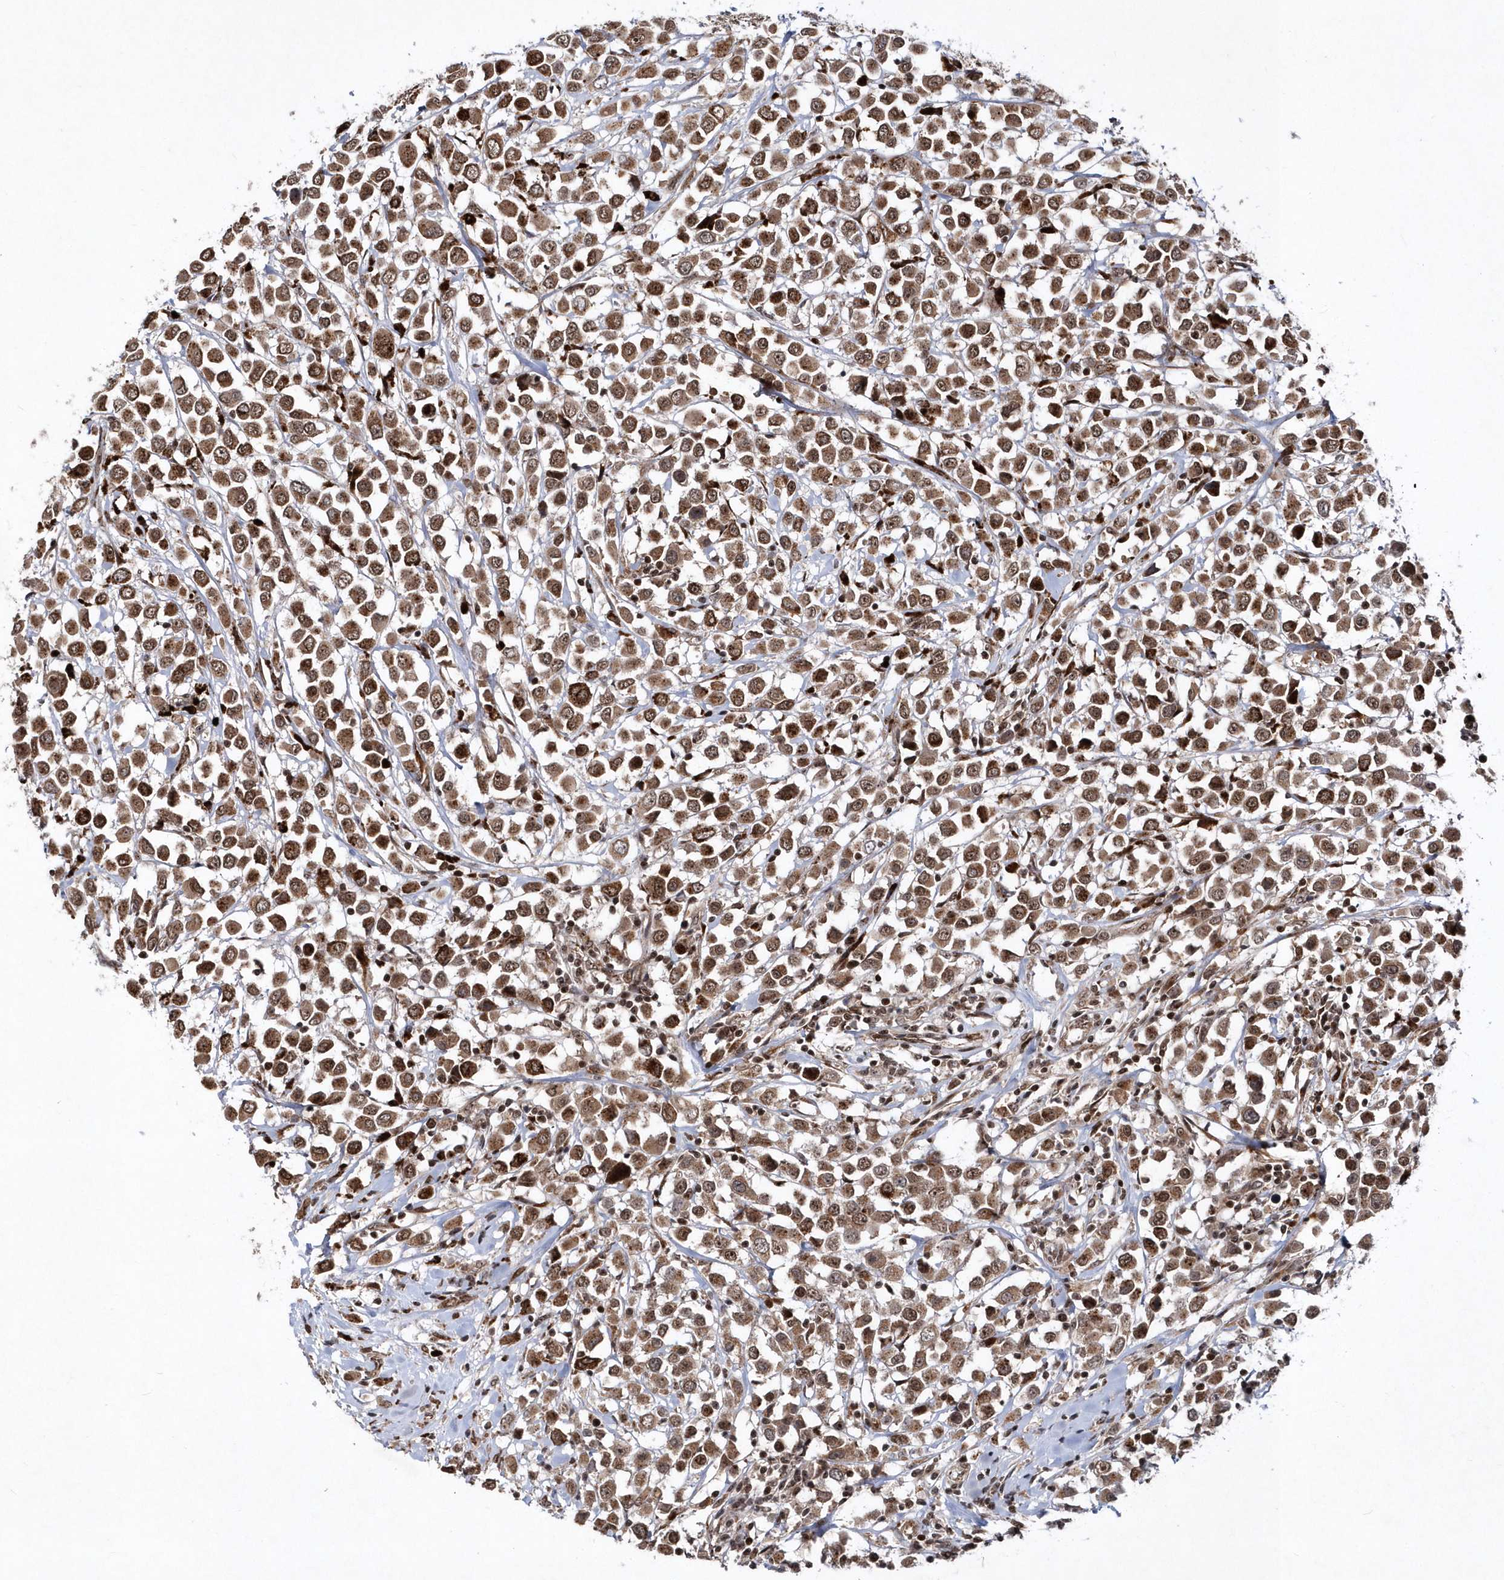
{"staining": {"intensity": "moderate", "quantity": ">75%", "location": "cytoplasmic/membranous,nuclear"}, "tissue": "breast cancer", "cell_type": "Tumor cells", "image_type": "cancer", "snomed": [{"axis": "morphology", "description": "Duct carcinoma"}, {"axis": "topography", "description": "Breast"}], "caption": "Tumor cells demonstrate medium levels of moderate cytoplasmic/membranous and nuclear expression in approximately >75% of cells in breast cancer. (brown staining indicates protein expression, while blue staining denotes nuclei).", "gene": "SOWAHB", "patient": {"sex": "female", "age": 61}}